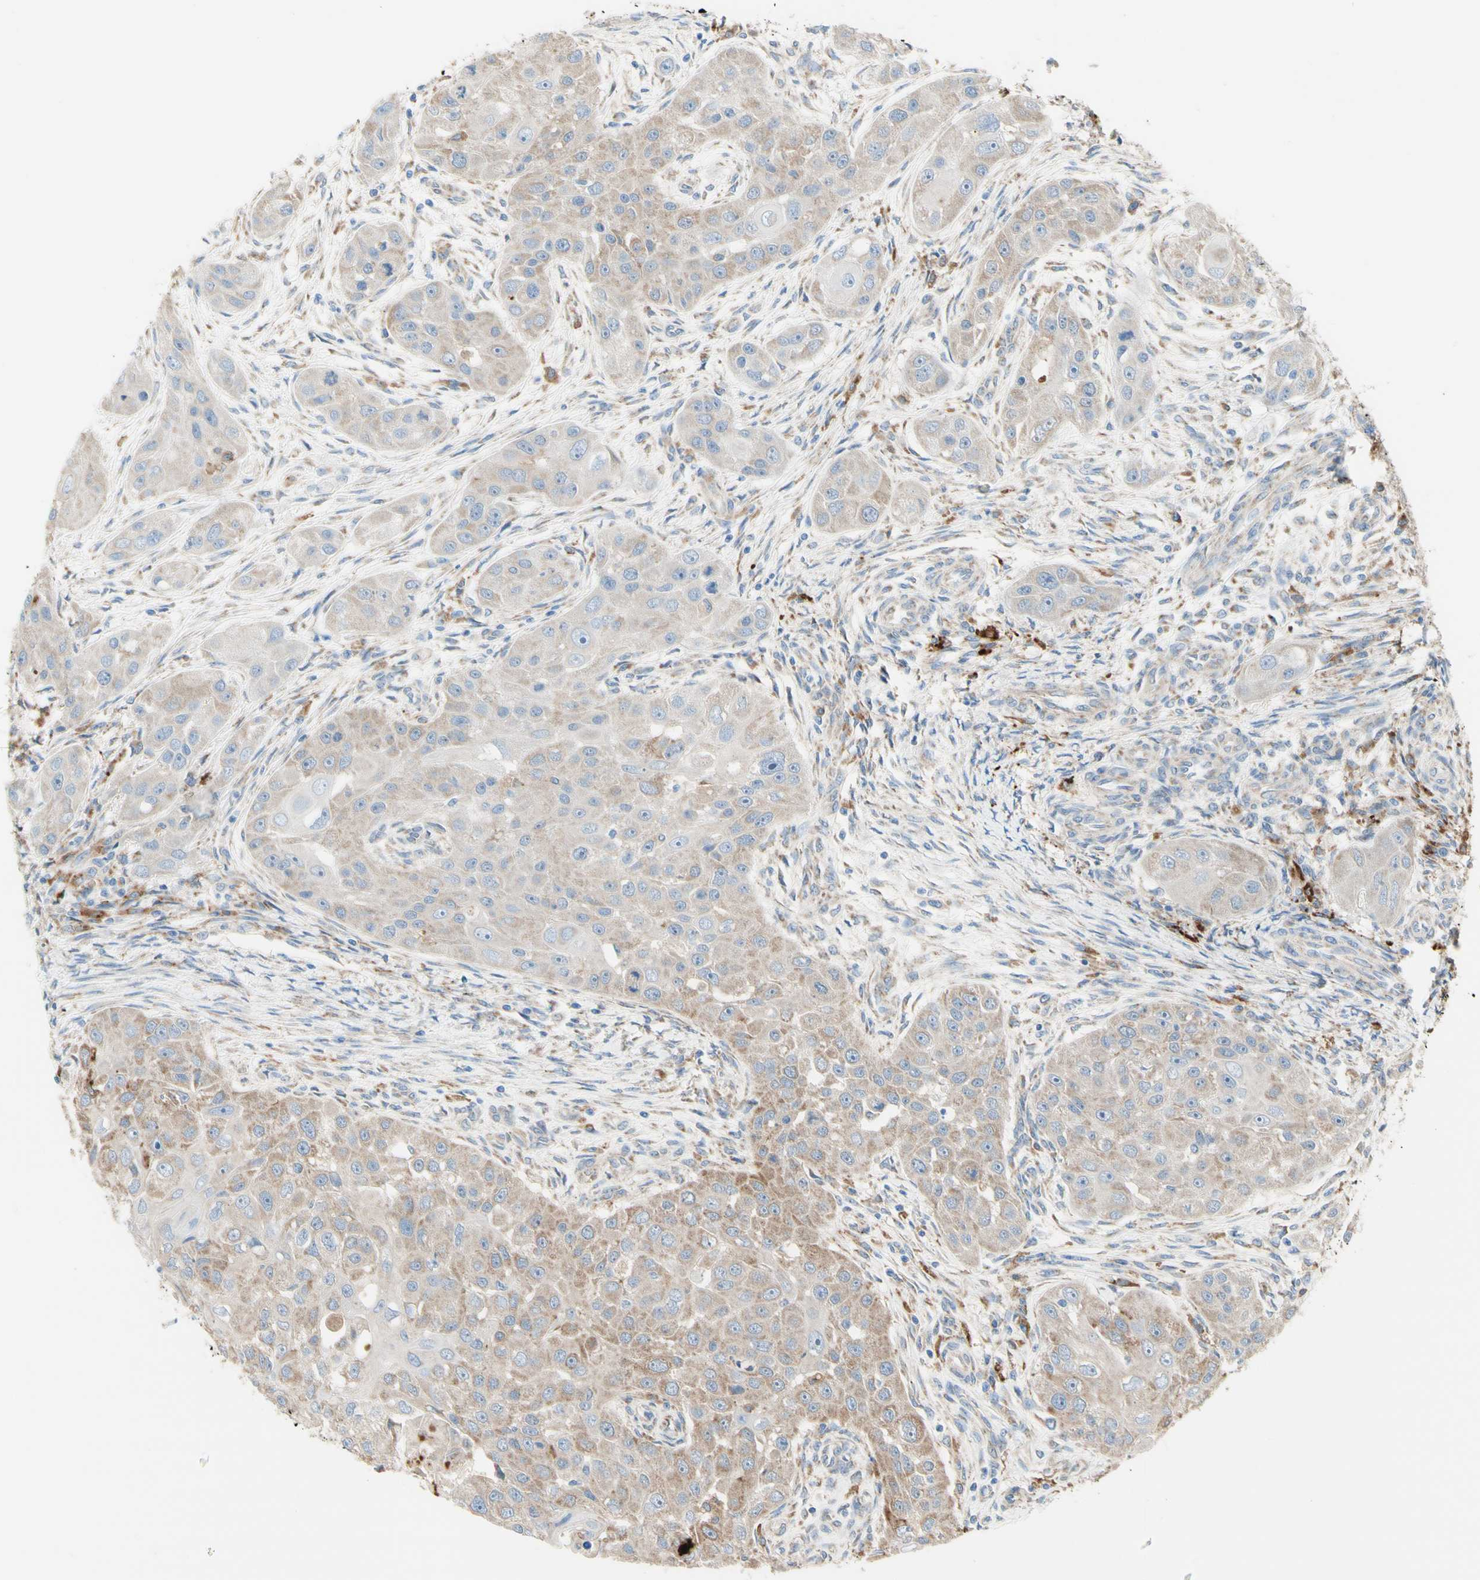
{"staining": {"intensity": "weak", "quantity": "25%-75%", "location": "cytoplasmic/membranous"}, "tissue": "head and neck cancer", "cell_type": "Tumor cells", "image_type": "cancer", "snomed": [{"axis": "morphology", "description": "Normal tissue, NOS"}, {"axis": "morphology", "description": "Squamous cell carcinoma, NOS"}, {"axis": "topography", "description": "Skeletal muscle"}, {"axis": "topography", "description": "Head-Neck"}], "caption": "Weak cytoplasmic/membranous protein positivity is present in approximately 25%-75% of tumor cells in squamous cell carcinoma (head and neck). (Stains: DAB in brown, nuclei in blue, Microscopy: brightfield microscopy at high magnification).", "gene": "URB2", "patient": {"sex": "male", "age": 51}}